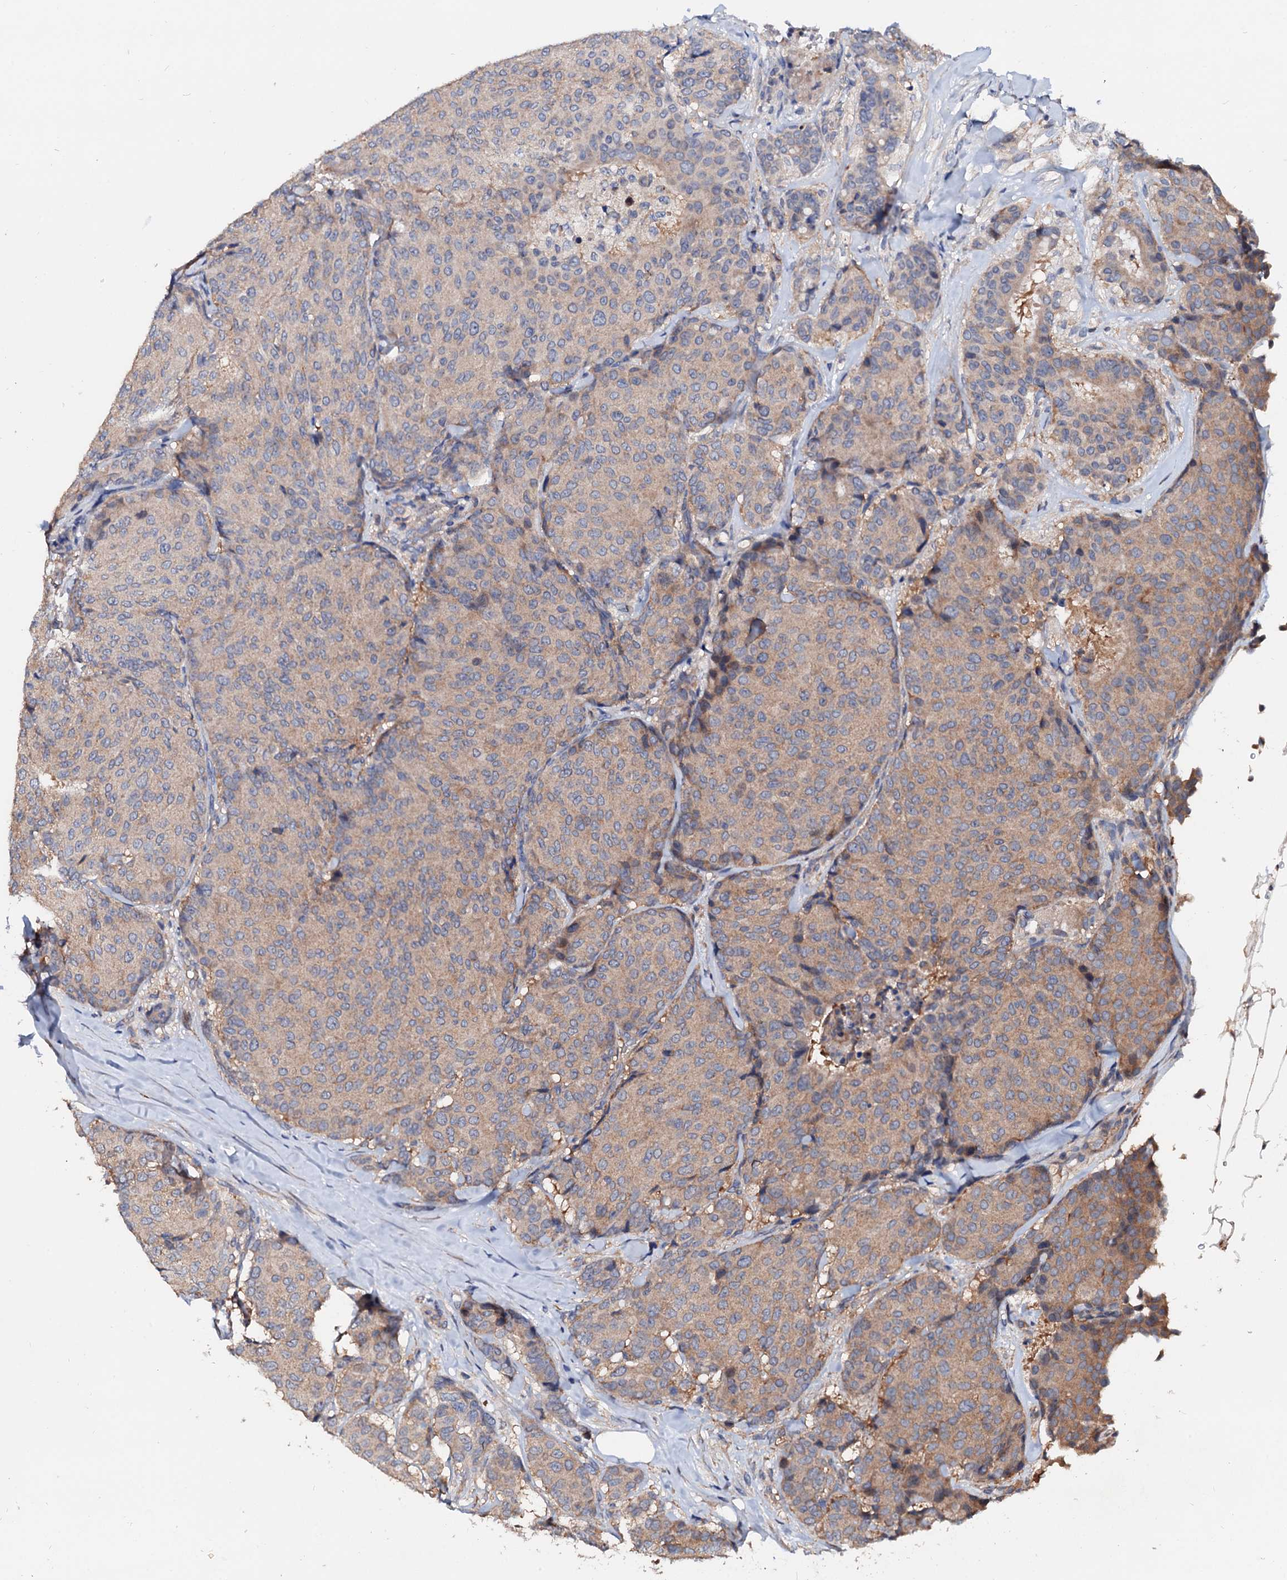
{"staining": {"intensity": "weak", "quantity": "25%-75%", "location": "cytoplasmic/membranous"}, "tissue": "breast cancer", "cell_type": "Tumor cells", "image_type": "cancer", "snomed": [{"axis": "morphology", "description": "Duct carcinoma"}, {"axis": "topography", "description": "Breast"}], "caption": "Immunohistochemical staining of human breast invasive ductal carcinoma demonstrates weak cytoplasmic/membranous protein positivity in about 25%-75% of tumor cells. (brown staining indicates protein expression, while blue staining denotes nuclei).", "gene": "EXTL1", "patient": {"sex": "female", "age": 75}}